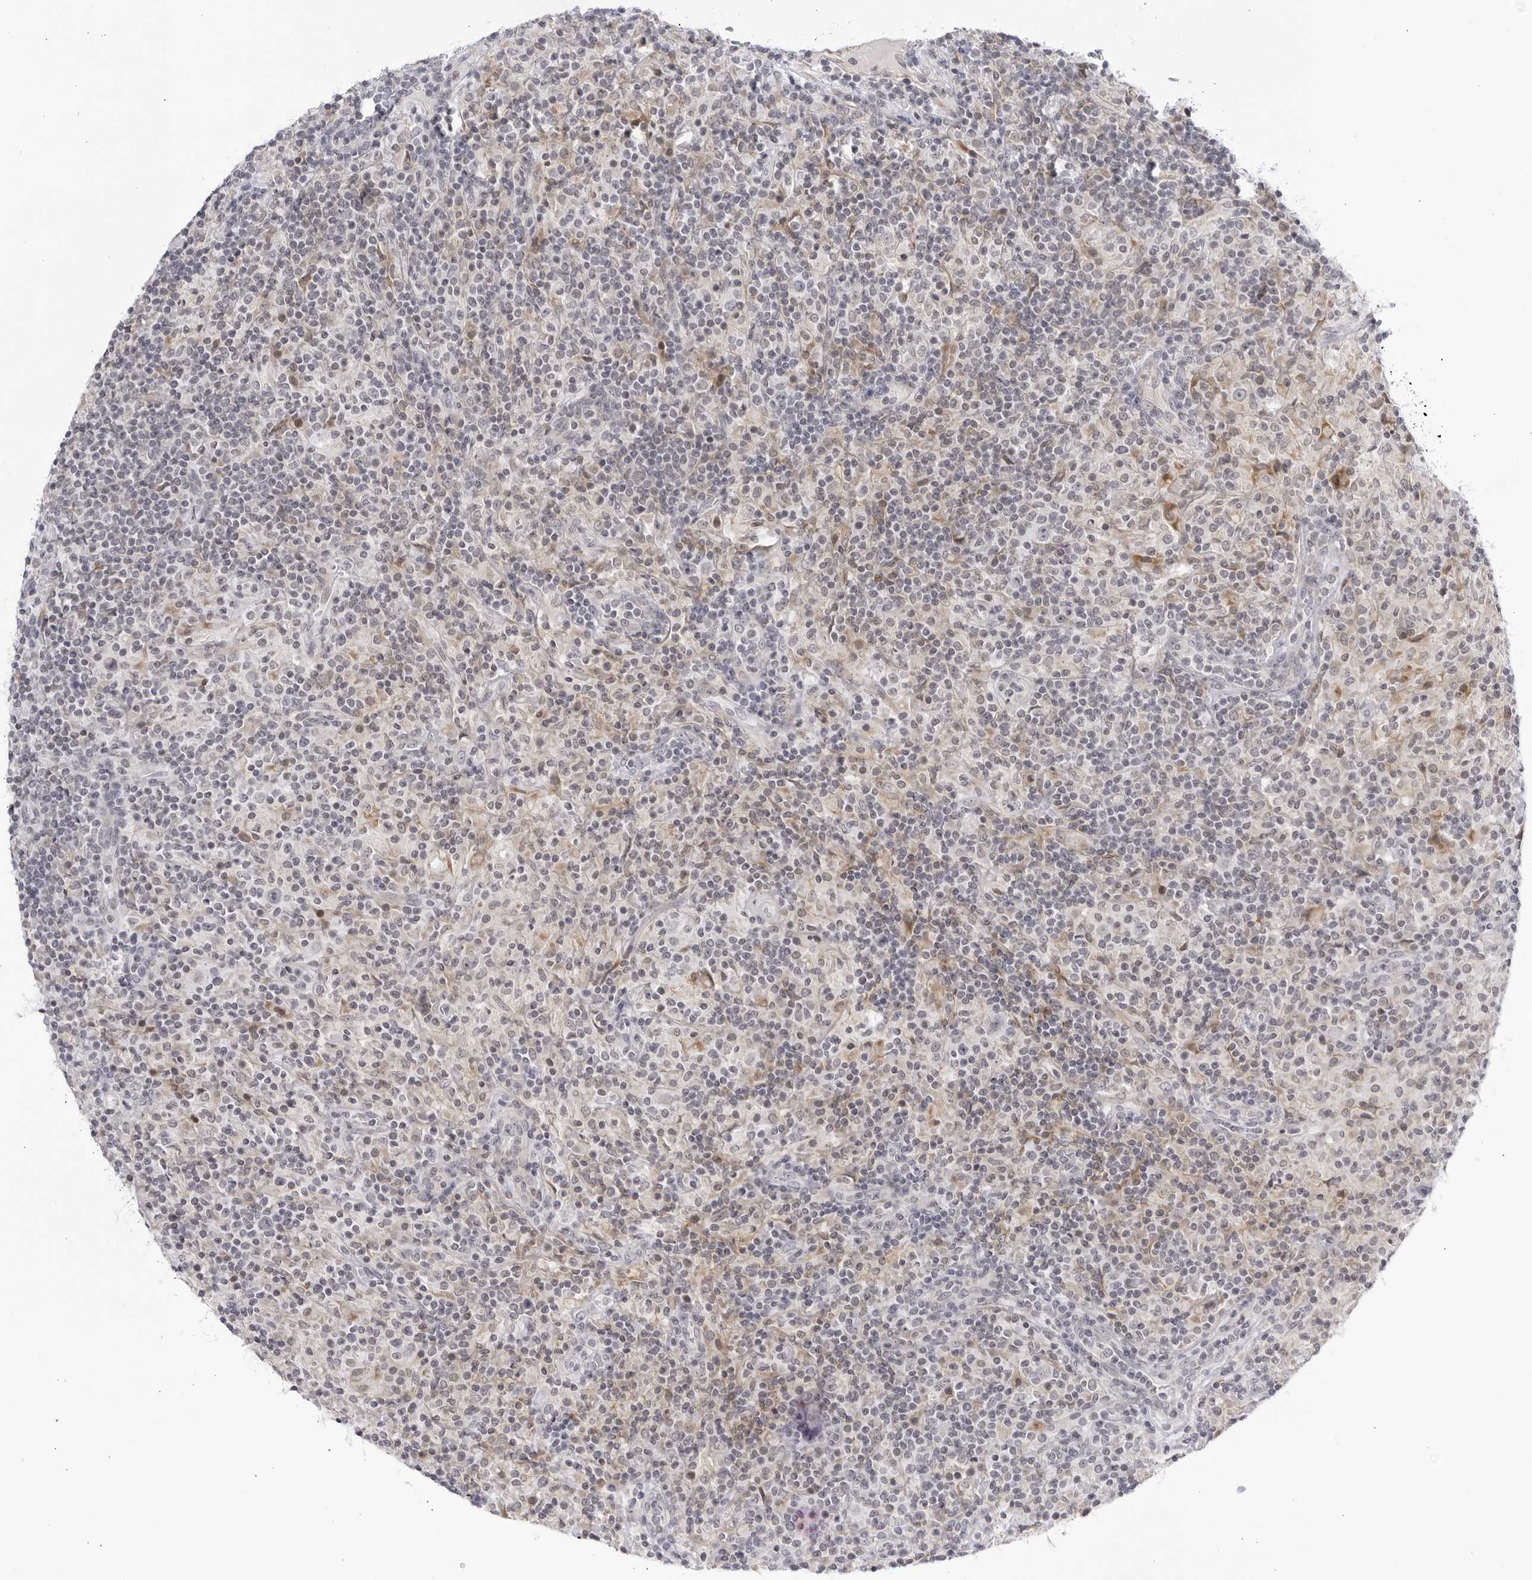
{"staining": {"intensity": "negative", "quantity": "none", "location": "none"}, "tissue": "lymphoma", "cell_type": "Tumor cells", "image_type": "cancer", "snomed": [{"axis": "morphology", "description": "Hodgkin's disease, NOS"}, {"axis": "topography", "description": "Lymph node"}], "caption": "The photomicrograph shows no significant staining in tumor cells of Hodgkin's disease.", "gene": "CNBD1", "patient": {"sex": "male", "age": 70}}